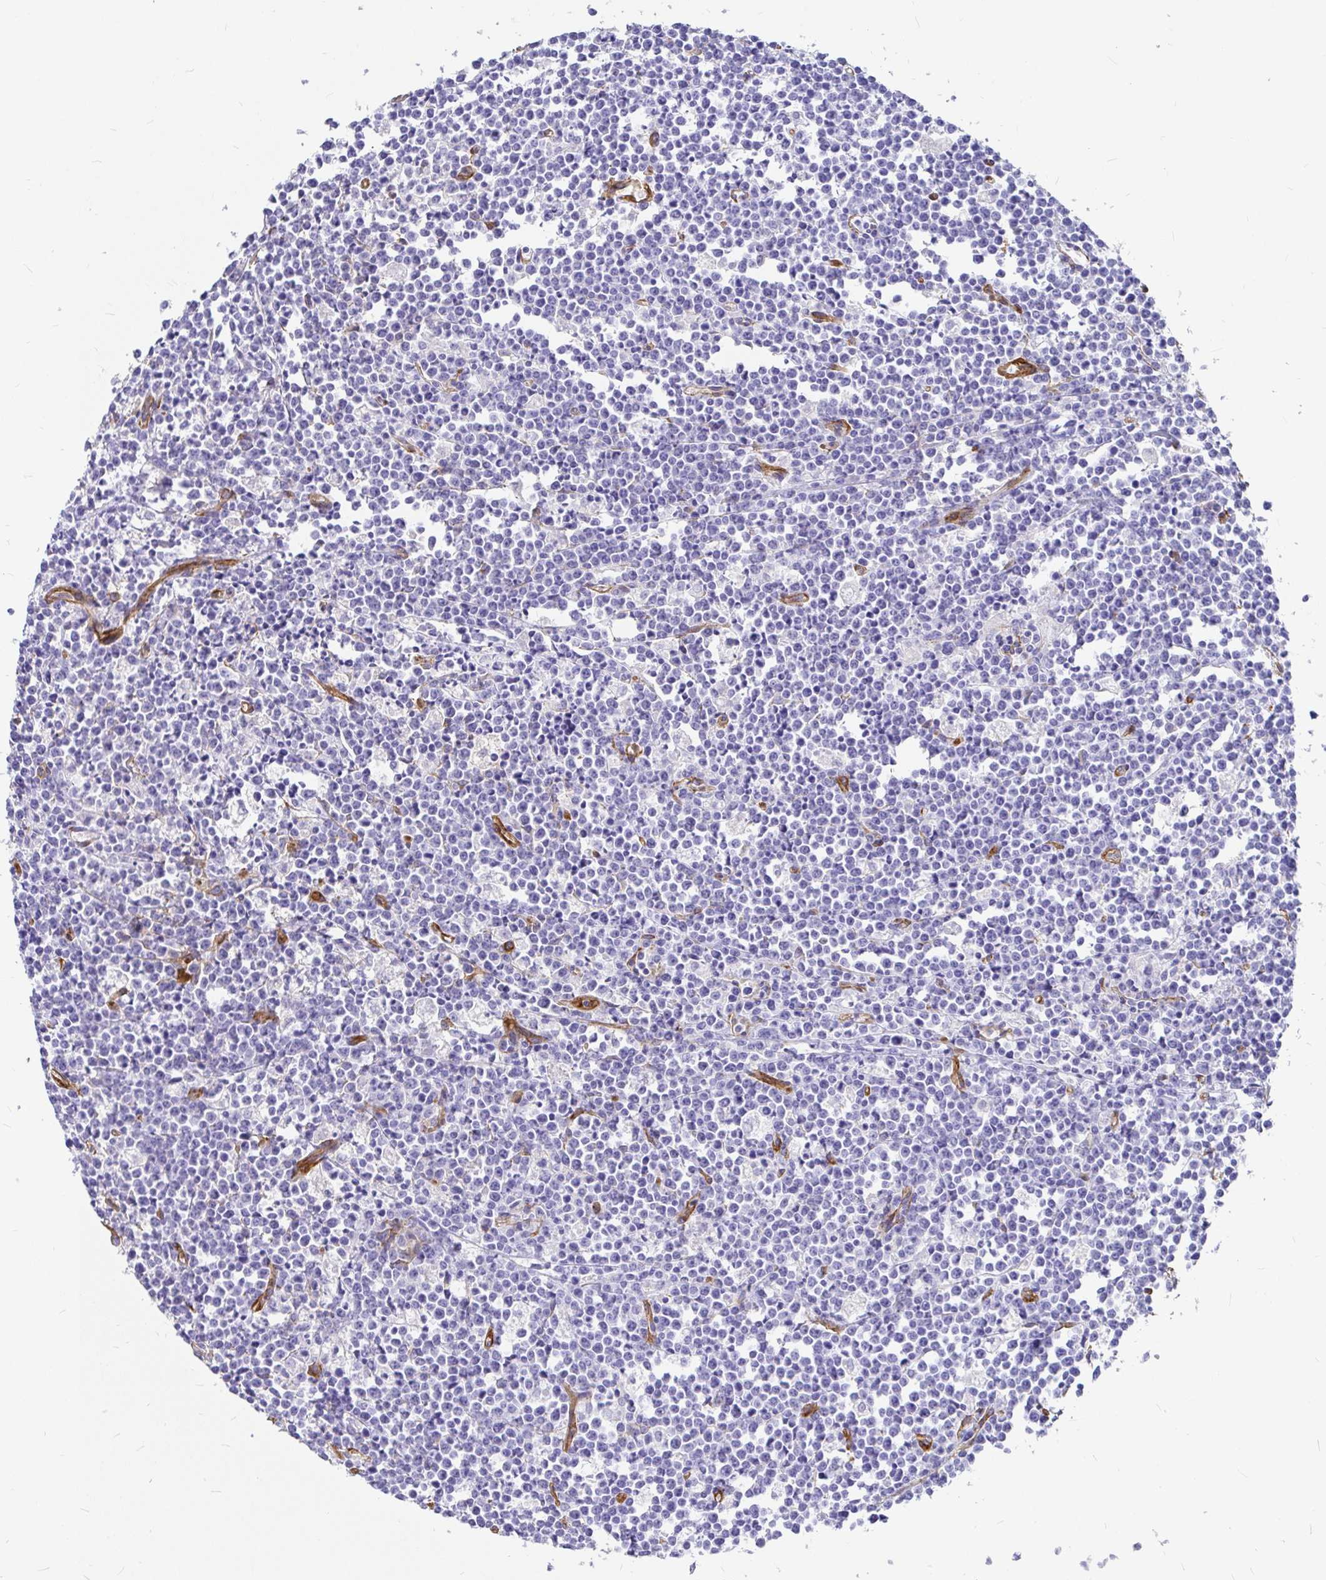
{"staining": {"intensity": "negative", "quantity": "none", "location": "none"}, "tissue": "lymphoma", "cell_type": "Tumor cells", "image_type": "cancer", "snomed": [{"axis": "morphology", "description": "Malignant lymphoma, non-Hodgkin's type, High grade"}, {"axis": "topography", "description": "Small intestine"}], "caption": "Tumor cells are negative for protein expression in human lymphoma.", "gene": "MYO1B", "patient": {"sex": "female", "age": 56}}